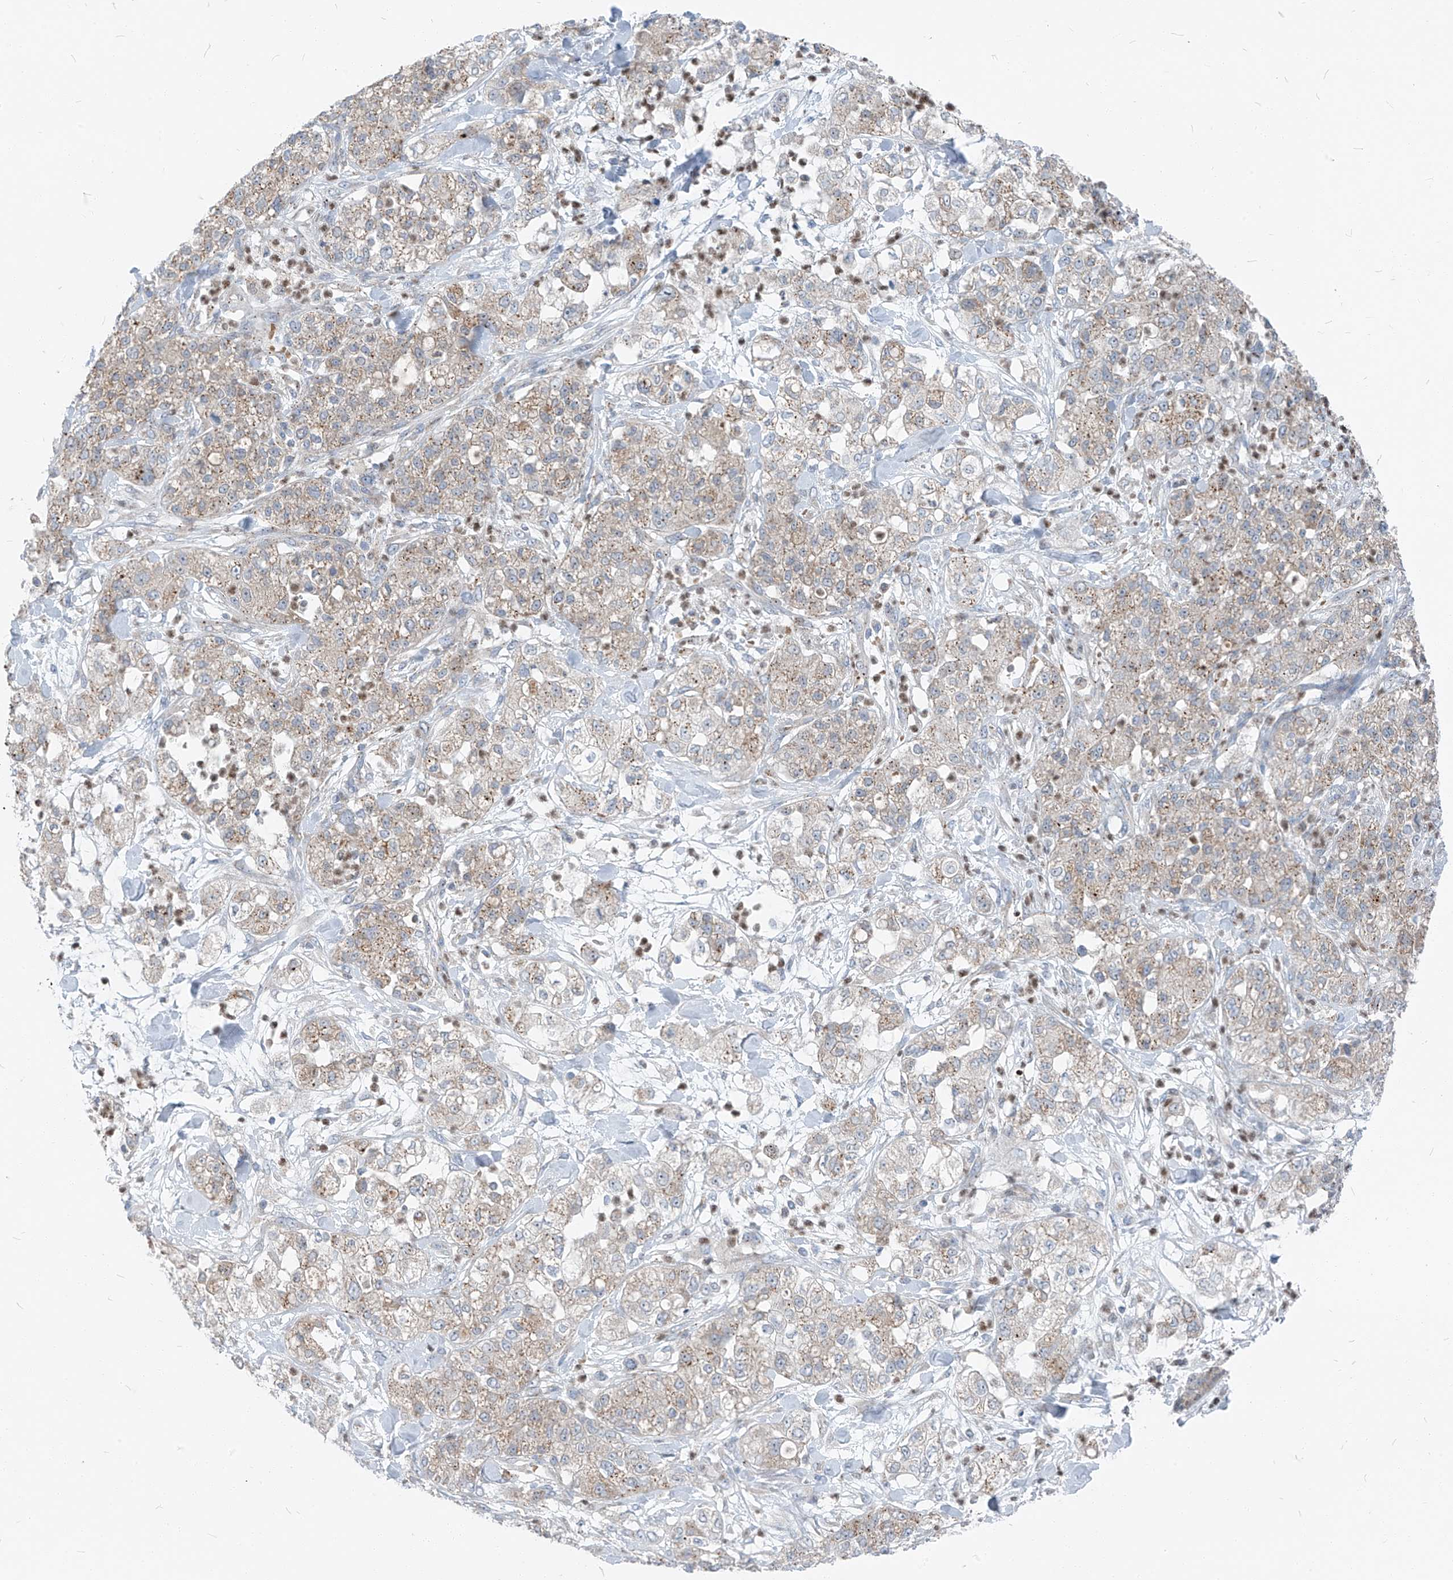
{"staining": {"intensity": "weak", "quantity": ">75%", "location": "cytoplasmic/membranous"}, "tissue": "pancreatic cancer", "cell_type": "Tumor cells", "image_type": "cancer", "snomed": [{"axis": "morphology", "description": "Adenocarcinoma, NOS"}, {"axis": "topography", "description": "Pancreas"}], "caption": "This image displays adenocarcinoma (pancreatic) stained with immunohistochemistry (IHC) to label a protein in brown. The cytoplasmic/membranous of tumor cells show weak positivity for the protein. Nuclei are counter-stained blue.", "gene": "CHMP2B", "patient": {"sex": "female", "age": 78}}